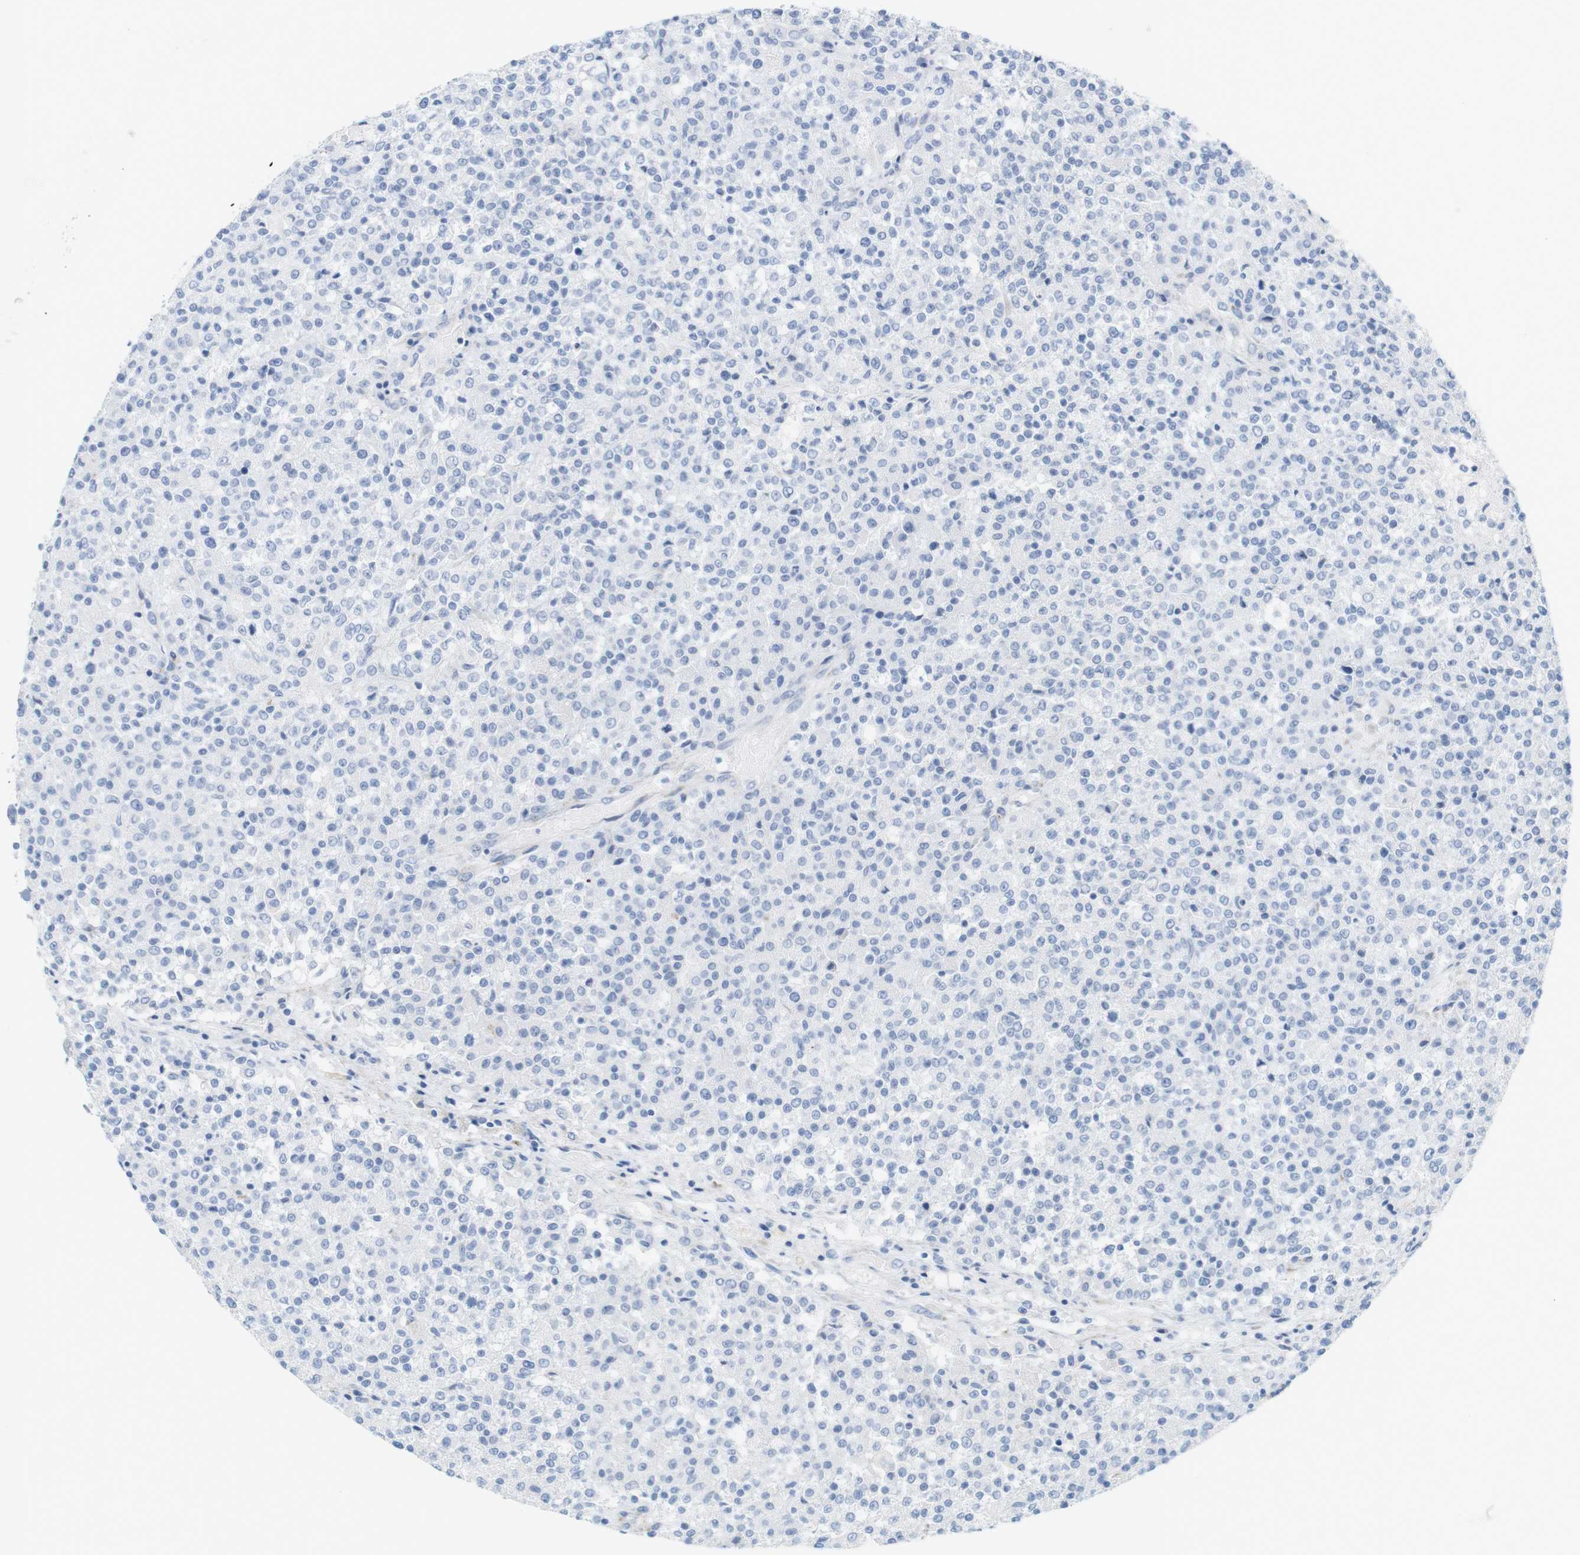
{"staining": {"intensity": "negative", "quantity": "none", "location": "none"}, "tissue": "testis cancer", "cell_type": "Tumor cells", "image_type": "cancer", "snomed": [{"axis": "morphology", "description": "Seminoma, NOS"}, {"axis": "topography", "description": "Testis"}], "caption": "DAB (3,3'-diaminobenzidine) immunohistochemical staining of seminoma (testis) shows no significant expression in tumor cells.", "gene": "RGS9", "patient": {"sex": "male", "age": 59}}